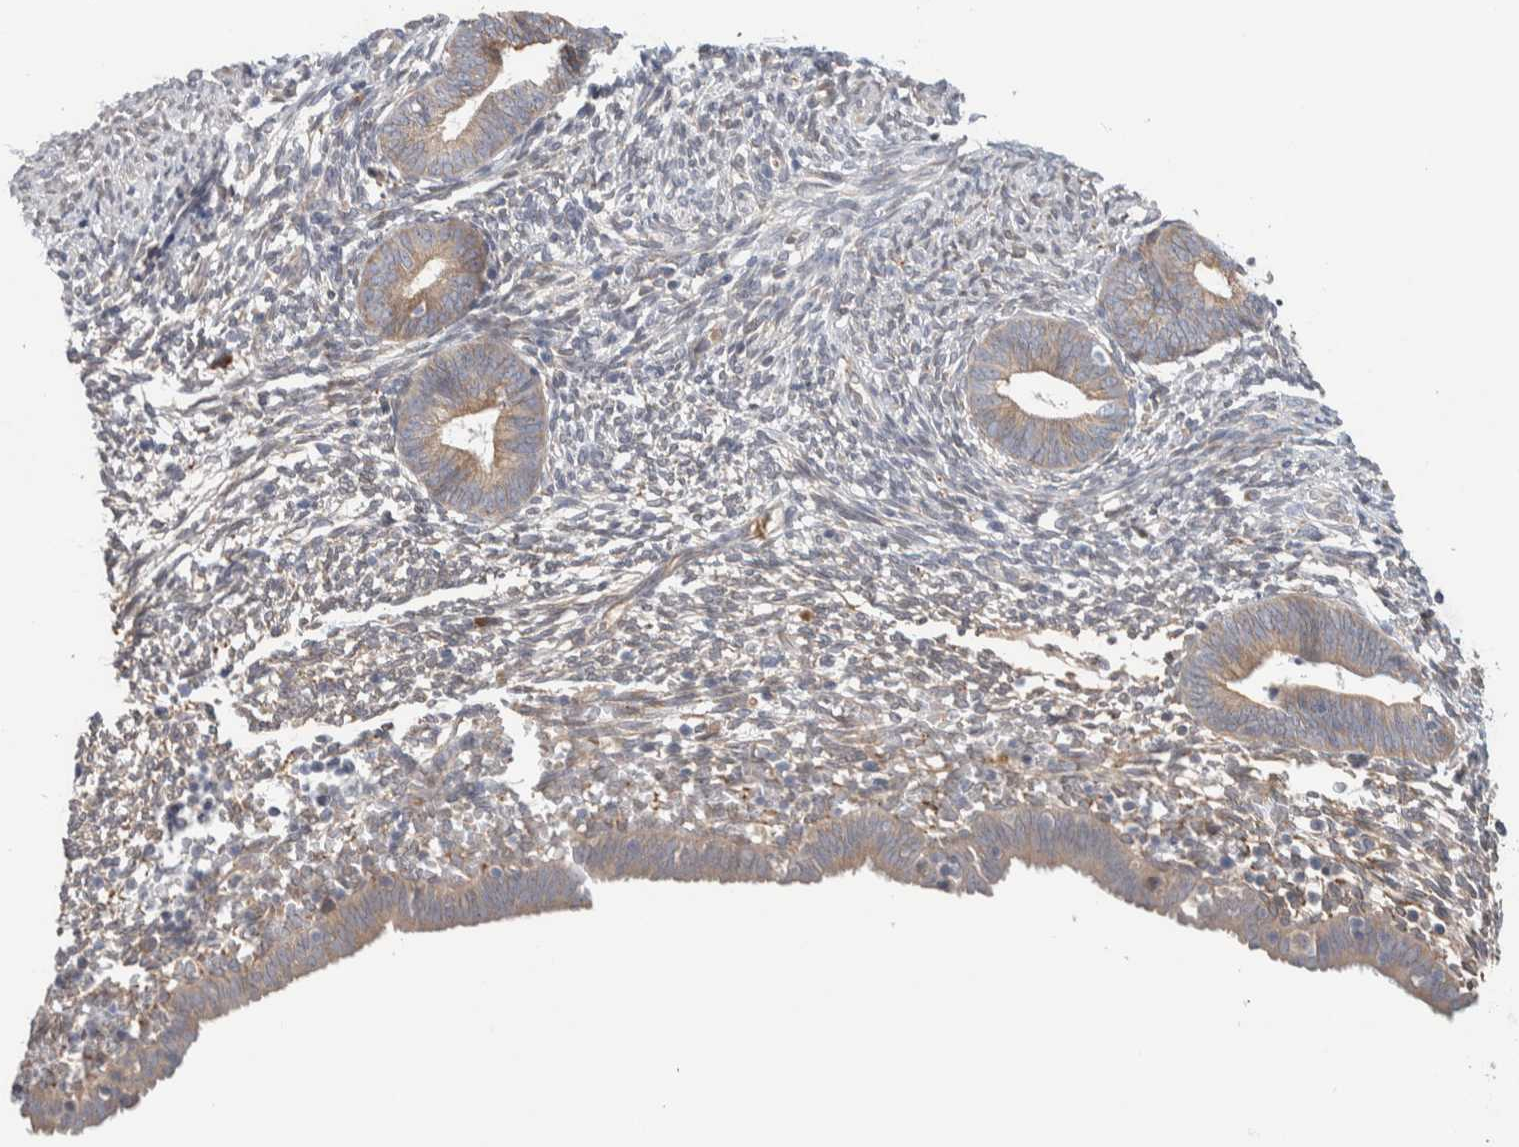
{"staining": {"intensity": "weak", "quantity": "<25%", "location": "cytoplasmic/membranous"}, "tissue": "endometrium", "cell_type": "Cells in endometrial stroma", "image_type": "normal", "snomed": [{"axis": "morphology", "description": "Normal tissue, NOS"}, {"axis": "morphology", "description": "Atrophy, NOS"}, {"axis": "topography", "description": "Uterus"}, {"axis": "topography", "description": "Endometrium"}], "caption": "IHC histopathology image of normal human endometrium stained for a protein (brown), which reveals no positivity in cells in endometrial stroma.", "gene": "RUSF1", "patient": {"sex": "female", "age": 68}}